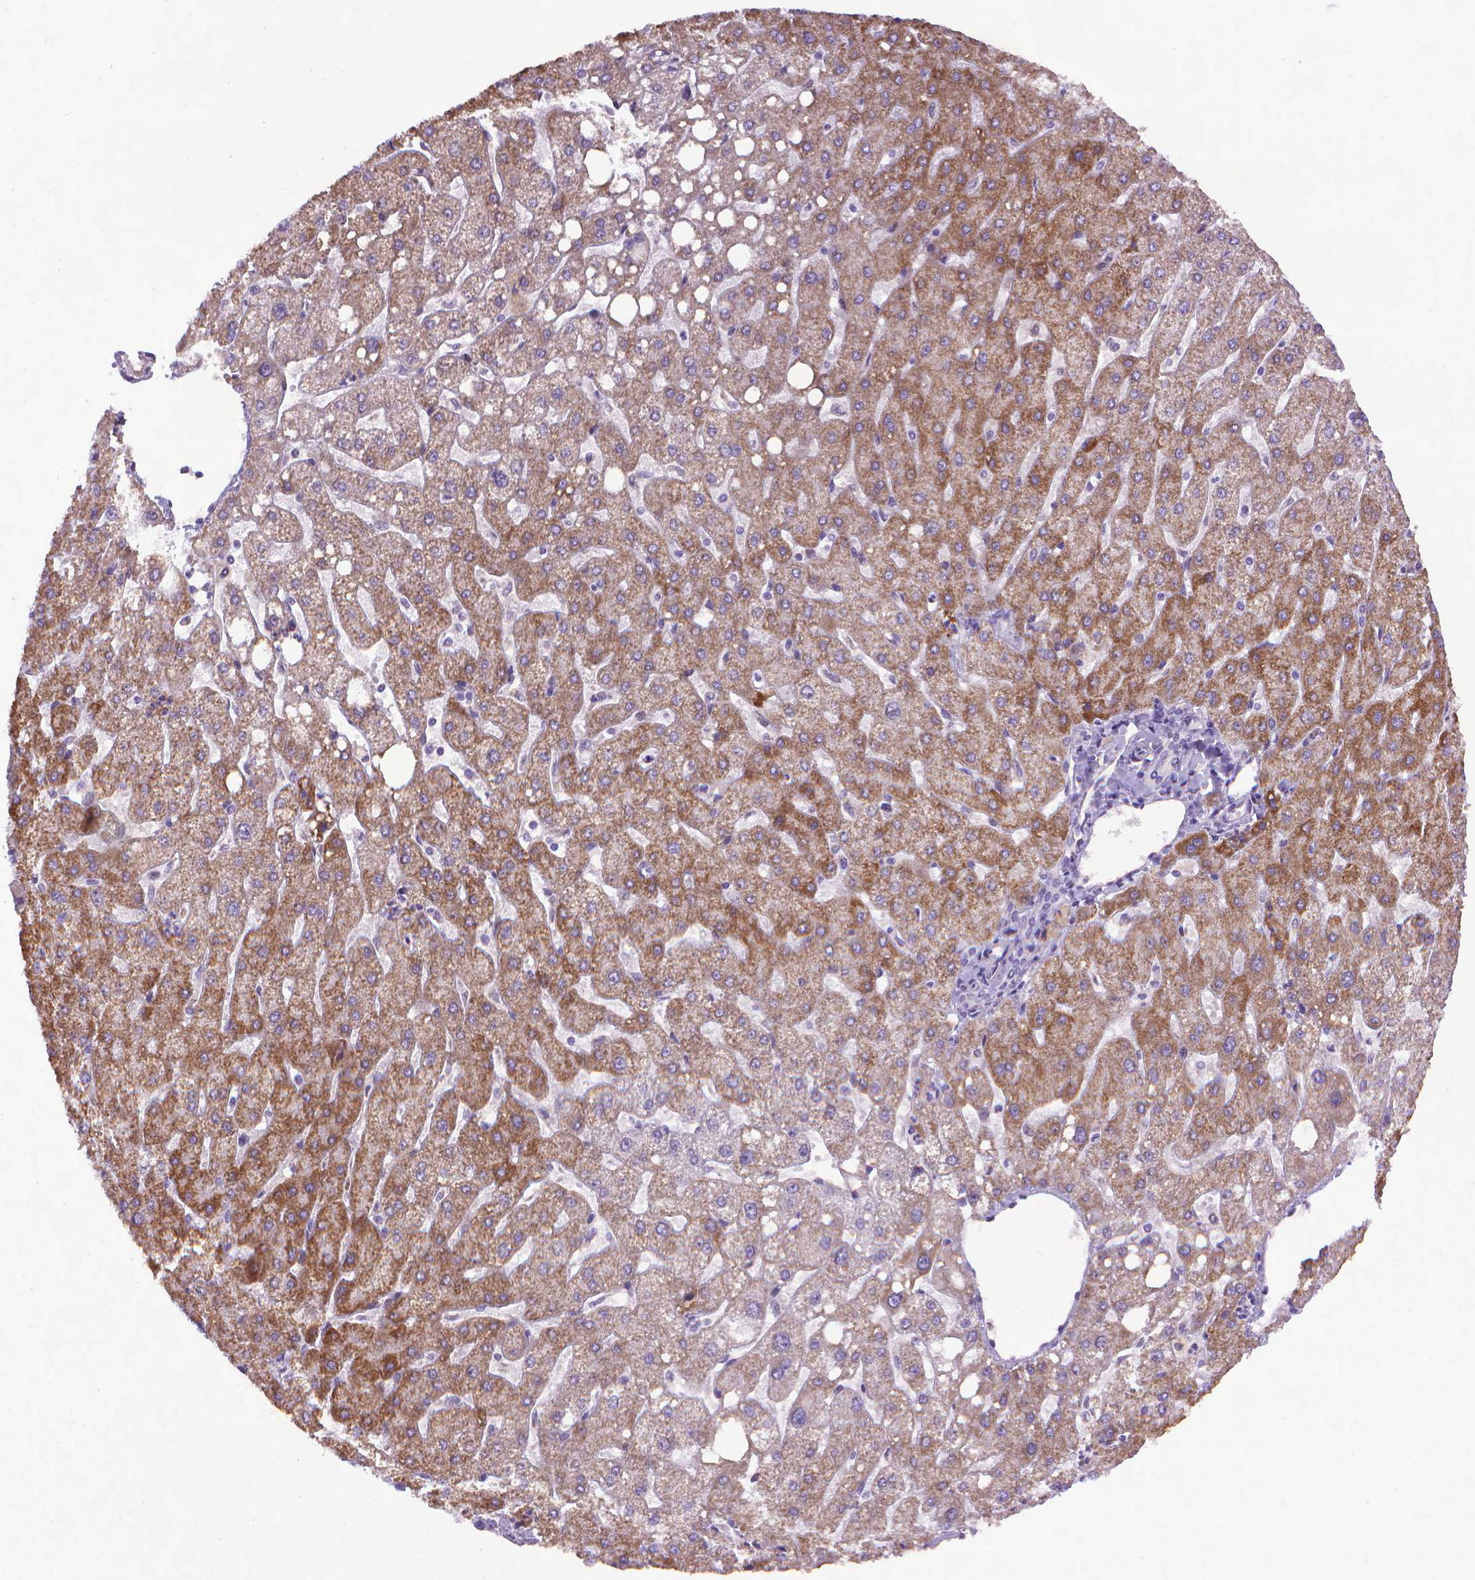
{"staining": {"intensity": "negative", "quantity": "none", "location": "none"}, "tissue": "liver", "cell_type": "Cholangiocytes", "image_type": "normal", "snomed": [{"axis": "morphology", "description": "Normal tissue, NOS"}, {"axis": "topography", "description": "Liver"}], "caption": "Immunohistochemistry photomicrograph of unremarkable liver: liver stained with DAB exhibits no significant protein expression in cholangiocytes. Nuclei are stained in blue.", "gene": "KMO", "patient": {"sex": "male", "age": 67}}